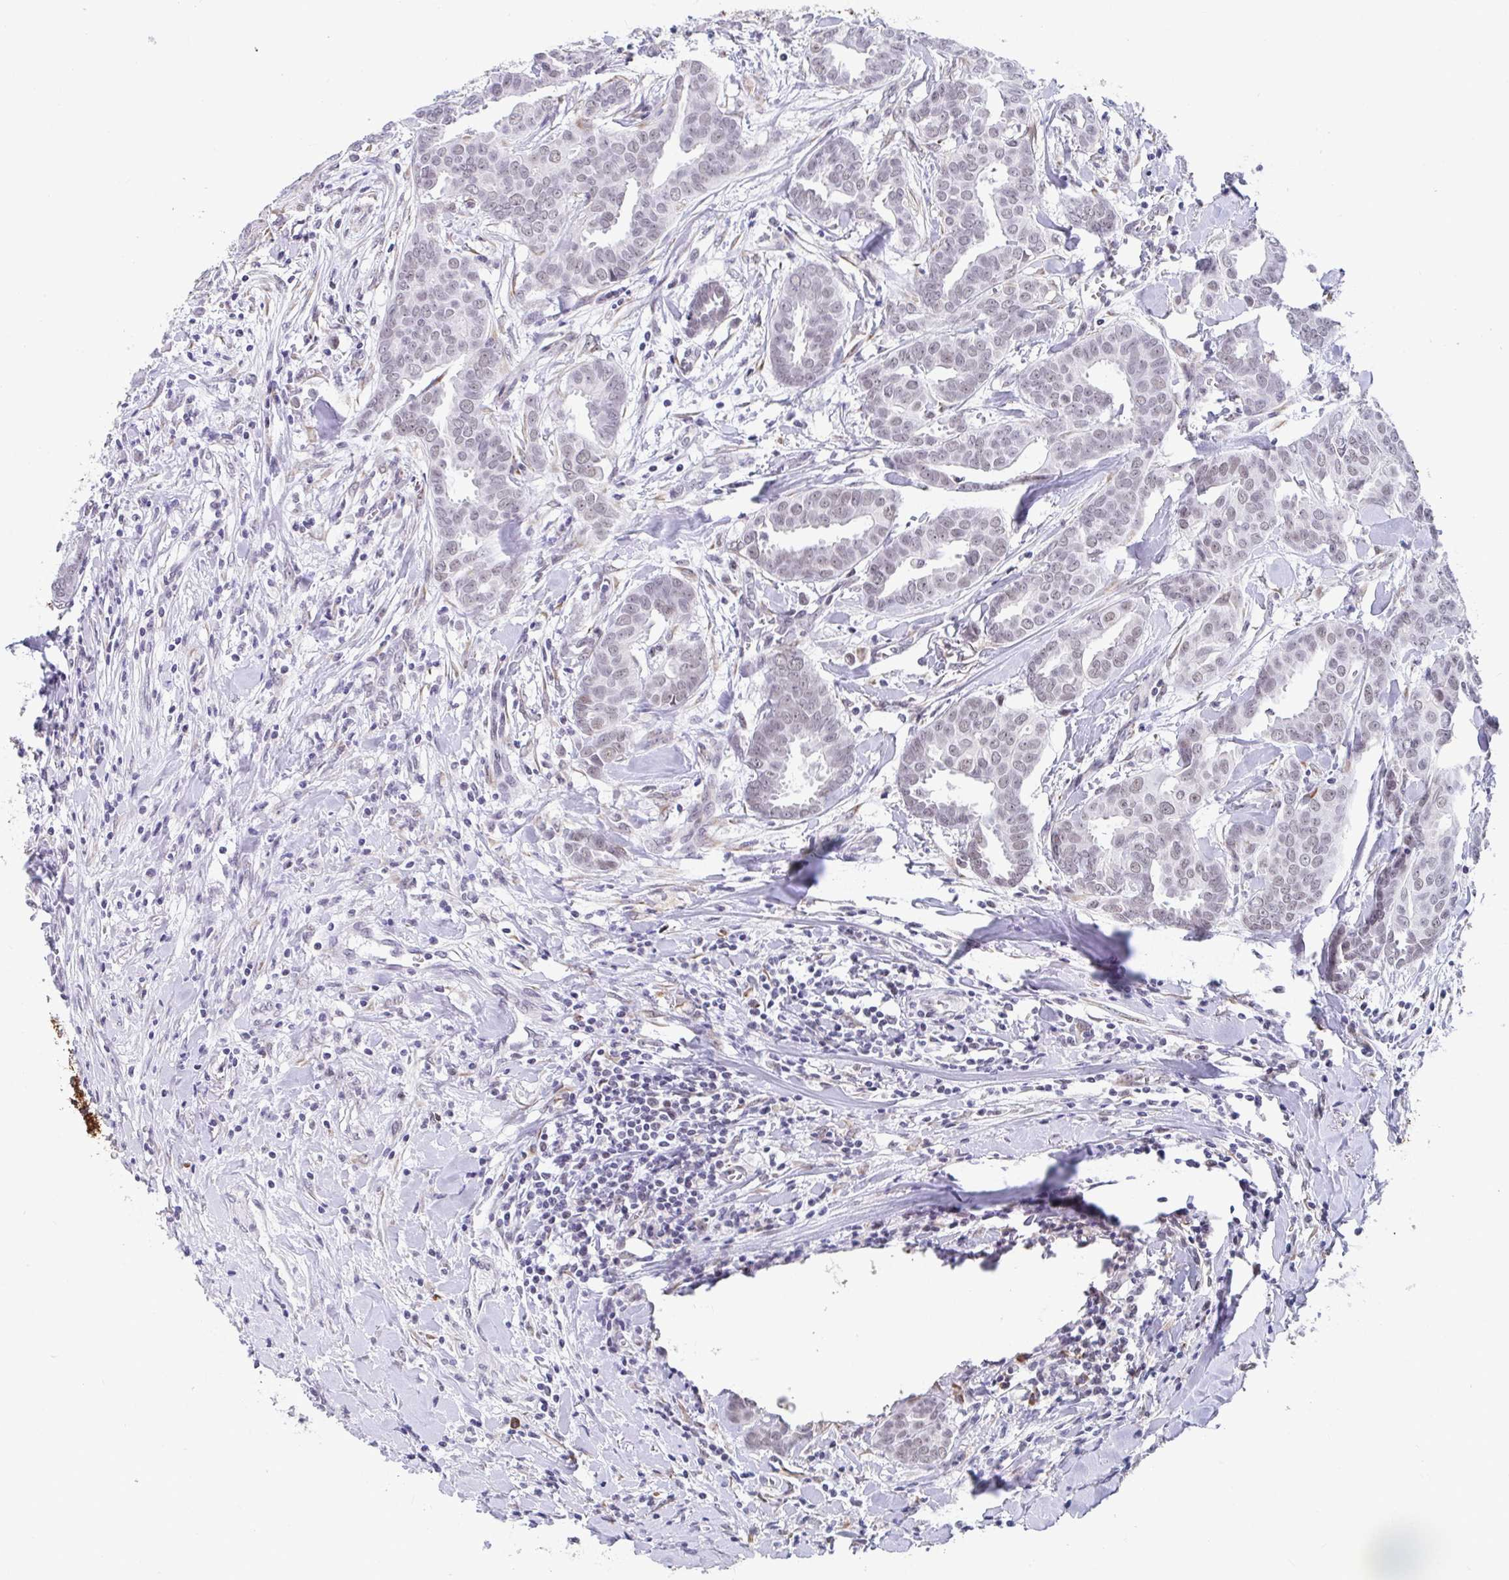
{"staining": {"intensity": "weak", "quantity": "25%-75%", "location": "nuclear"}, "tissue": "breast cancer", "cell_type": "Tumor cells", "image_type": "cancer", "snomed": [{"axis": "morphology", "description": "Duct carcinoma"}, {"axis": "topography", "description": "Breast"}], "caption": "A photomicrograph of human breast cancer stained for a protein shows weak nuclear brown staining in tumor cells.", "gene": "WDR72", "patient": {"sex": "female", "age": 45}}